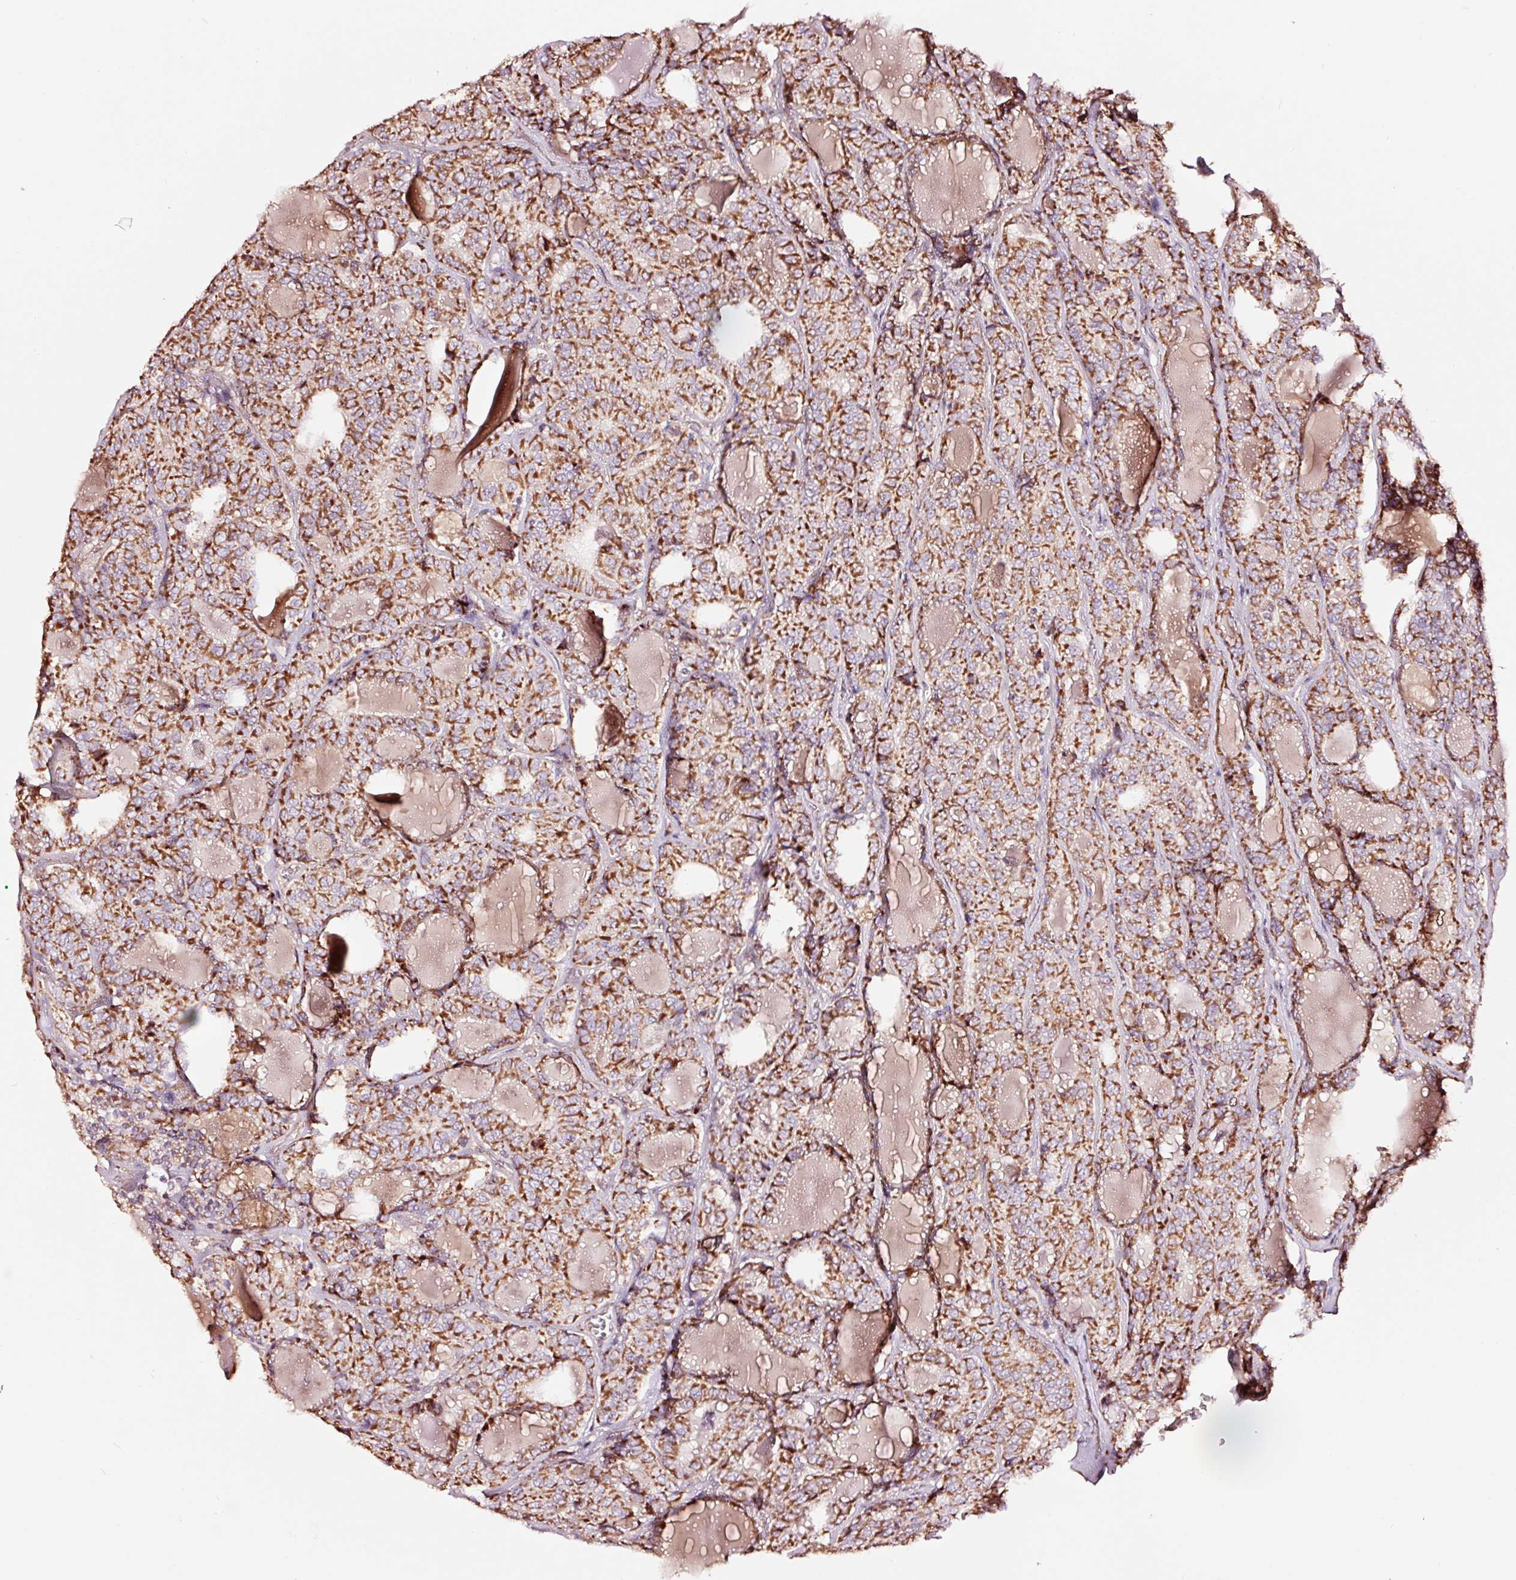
{"staining": {"intensity": "strong", "quantity": ">75%", "location": "cytoplasmic/membranous"}, "tissue": "thyroid cancer", "cell_type": "Tumor cells", "image_type": "cancer", "snomed": [{"axis": "morphology", "description": "Papillary adenocarcinoma, NOS"}, {"axis": "topography", "description": "Thyroid gland"}], "caption": "Protein staining of thyroid cancer (papillary adenocarcinoma) tissue shows strong cytoplasmic/membranous expression in approximately >75% of tumor cells. (Brightfield microscopy of DAB IHC at high magnification).", "gene": "TPM1", "patient": {"sex": "female", "age": 72}}